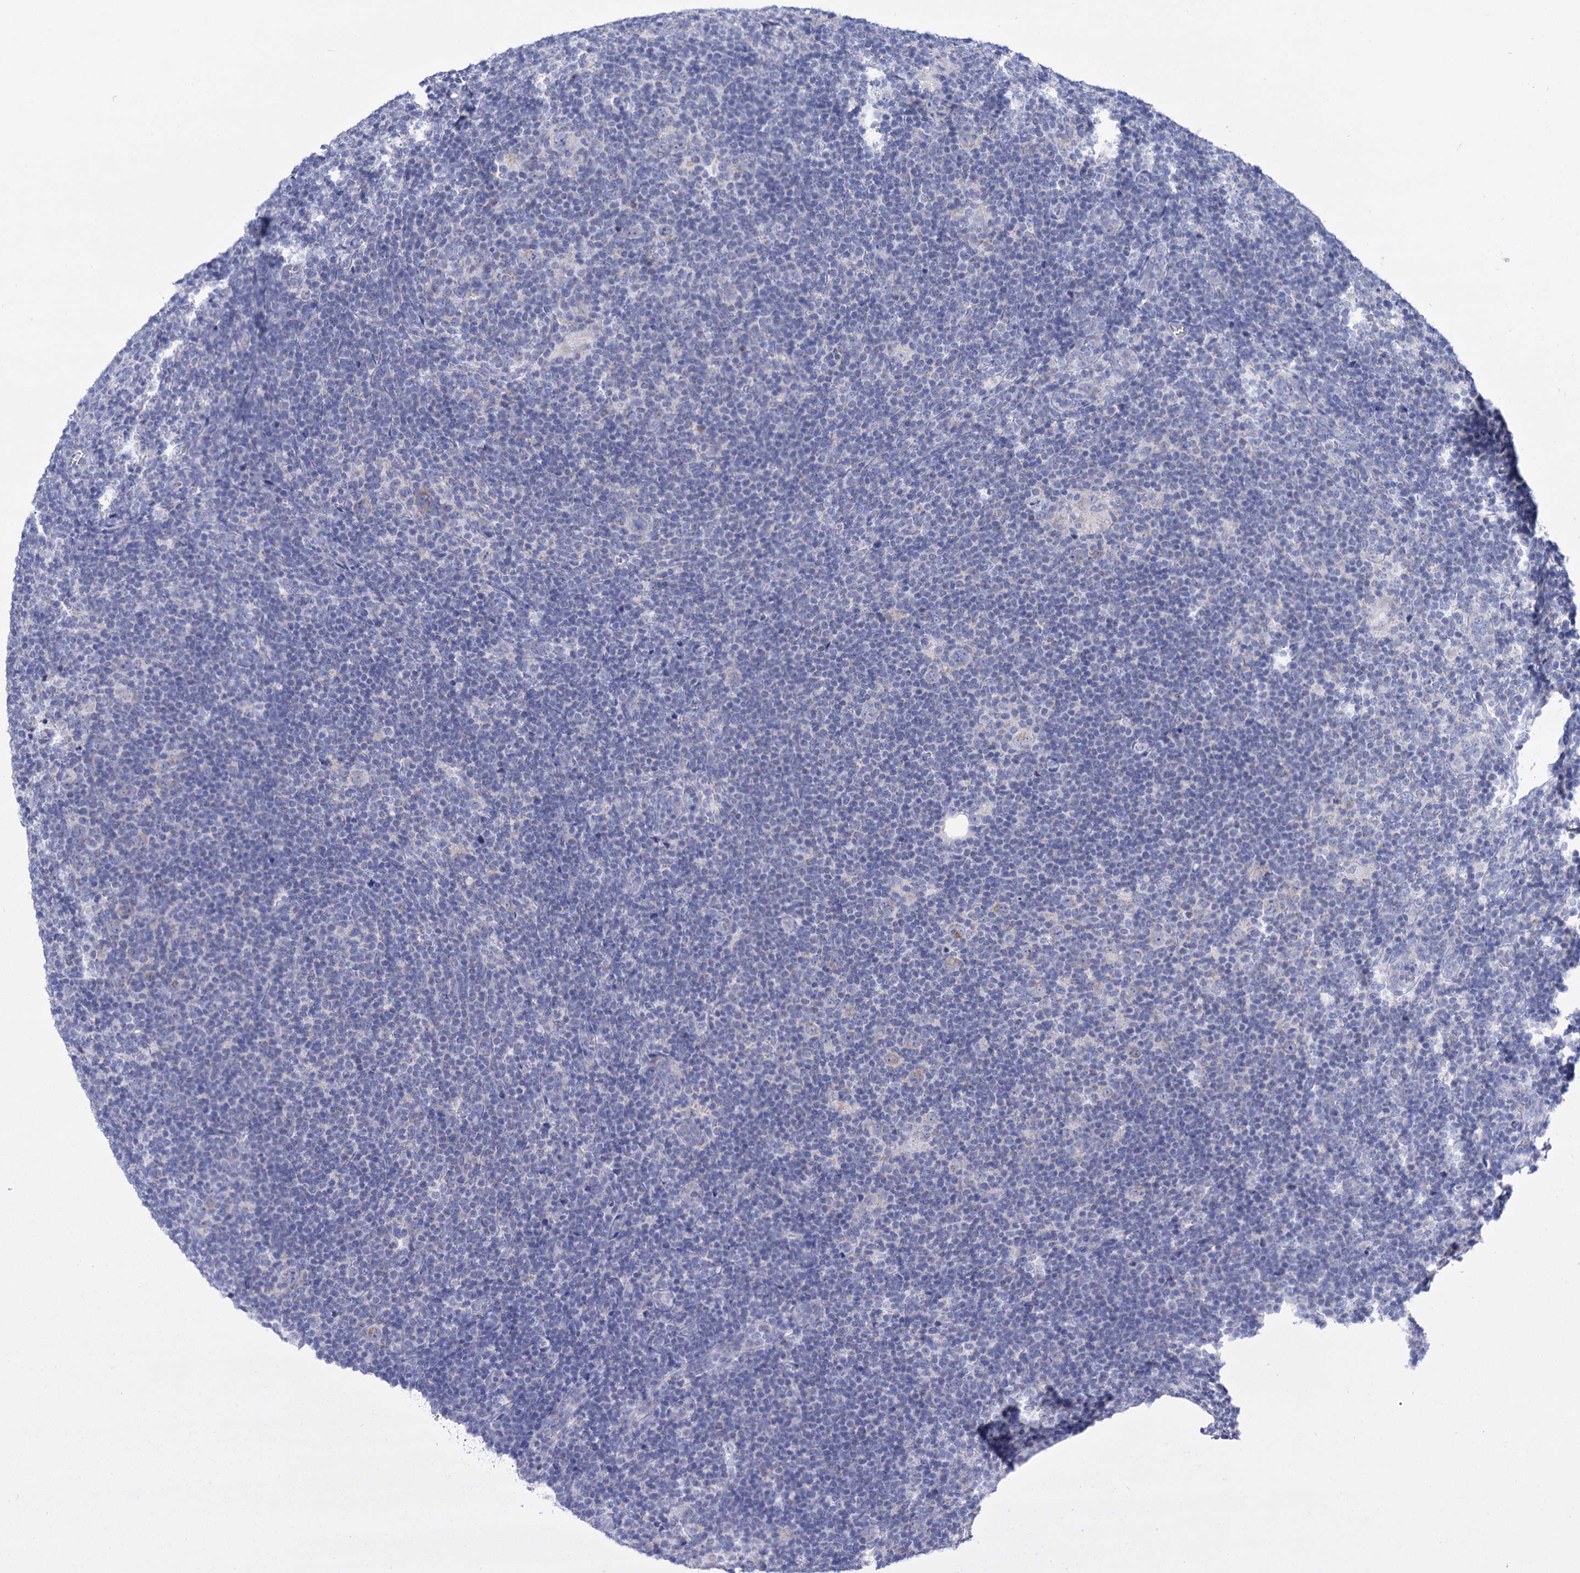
{"staining": {"intensity": "negative", "quantity": "none", "location": "none"}, "tissue": "lymphoma", "cell_type": "Tumor cells", "image_type": "cancer", "snomed": [{"axis": "morphology", "description": "Hodgkin's disease, NOS"}, {"axis": "topography", "description": "Lymph node"}], "caption": "The histopathology image displays no significant positivity in tumor cells of lymphoma.", "gene": "YARS2", "patient": {"sex": "female", "age": 57}}